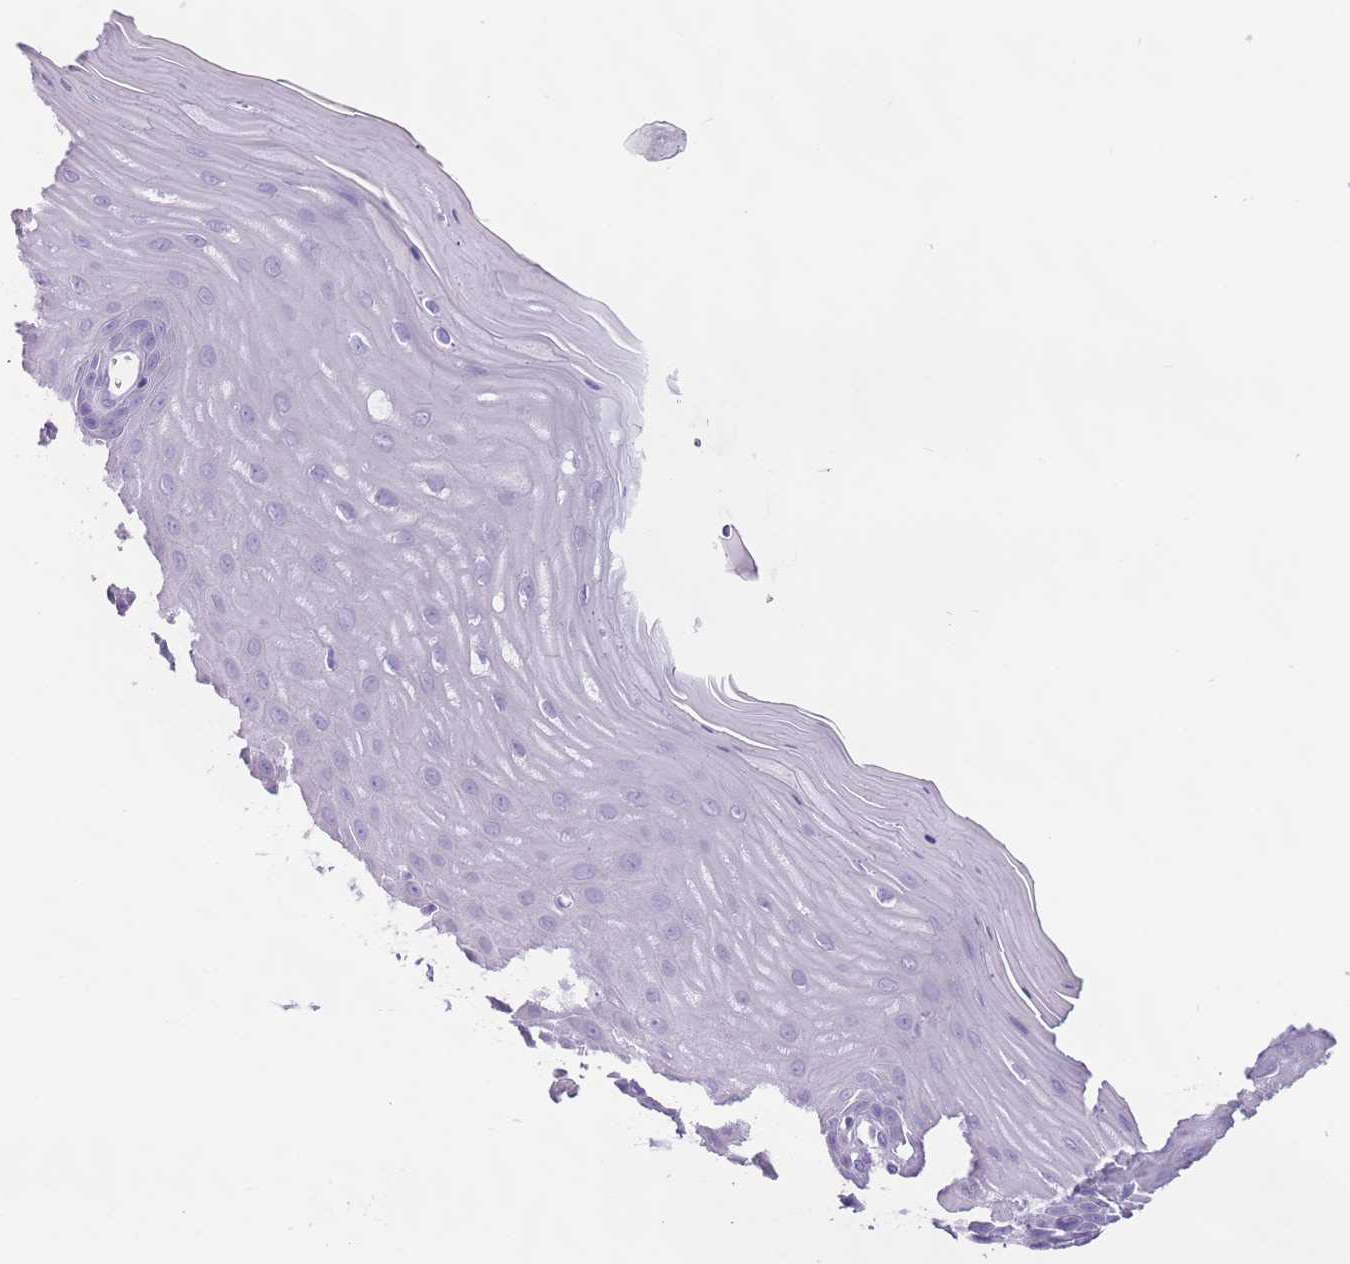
{"staining": {"intensity": "negative", "quantity": "none", "location": "none"}, "tissue": "cervix", "cell_type": "Glandular cells", "image_type": "normal", "snomed": [{"axis": "morphology", "description": "Normal tissue, NOS"}, {"axis": "topography", "description": "Cervix"}], "caption": "An immunohistochemistry histopathology image of unremarkable cervix is shown. There is no staining in glandular cells of cervix. (IHC, brightfield microscopy, high magnification).", "gene": "HYOU1", "patient": {"sex": "female", "age": 55}}